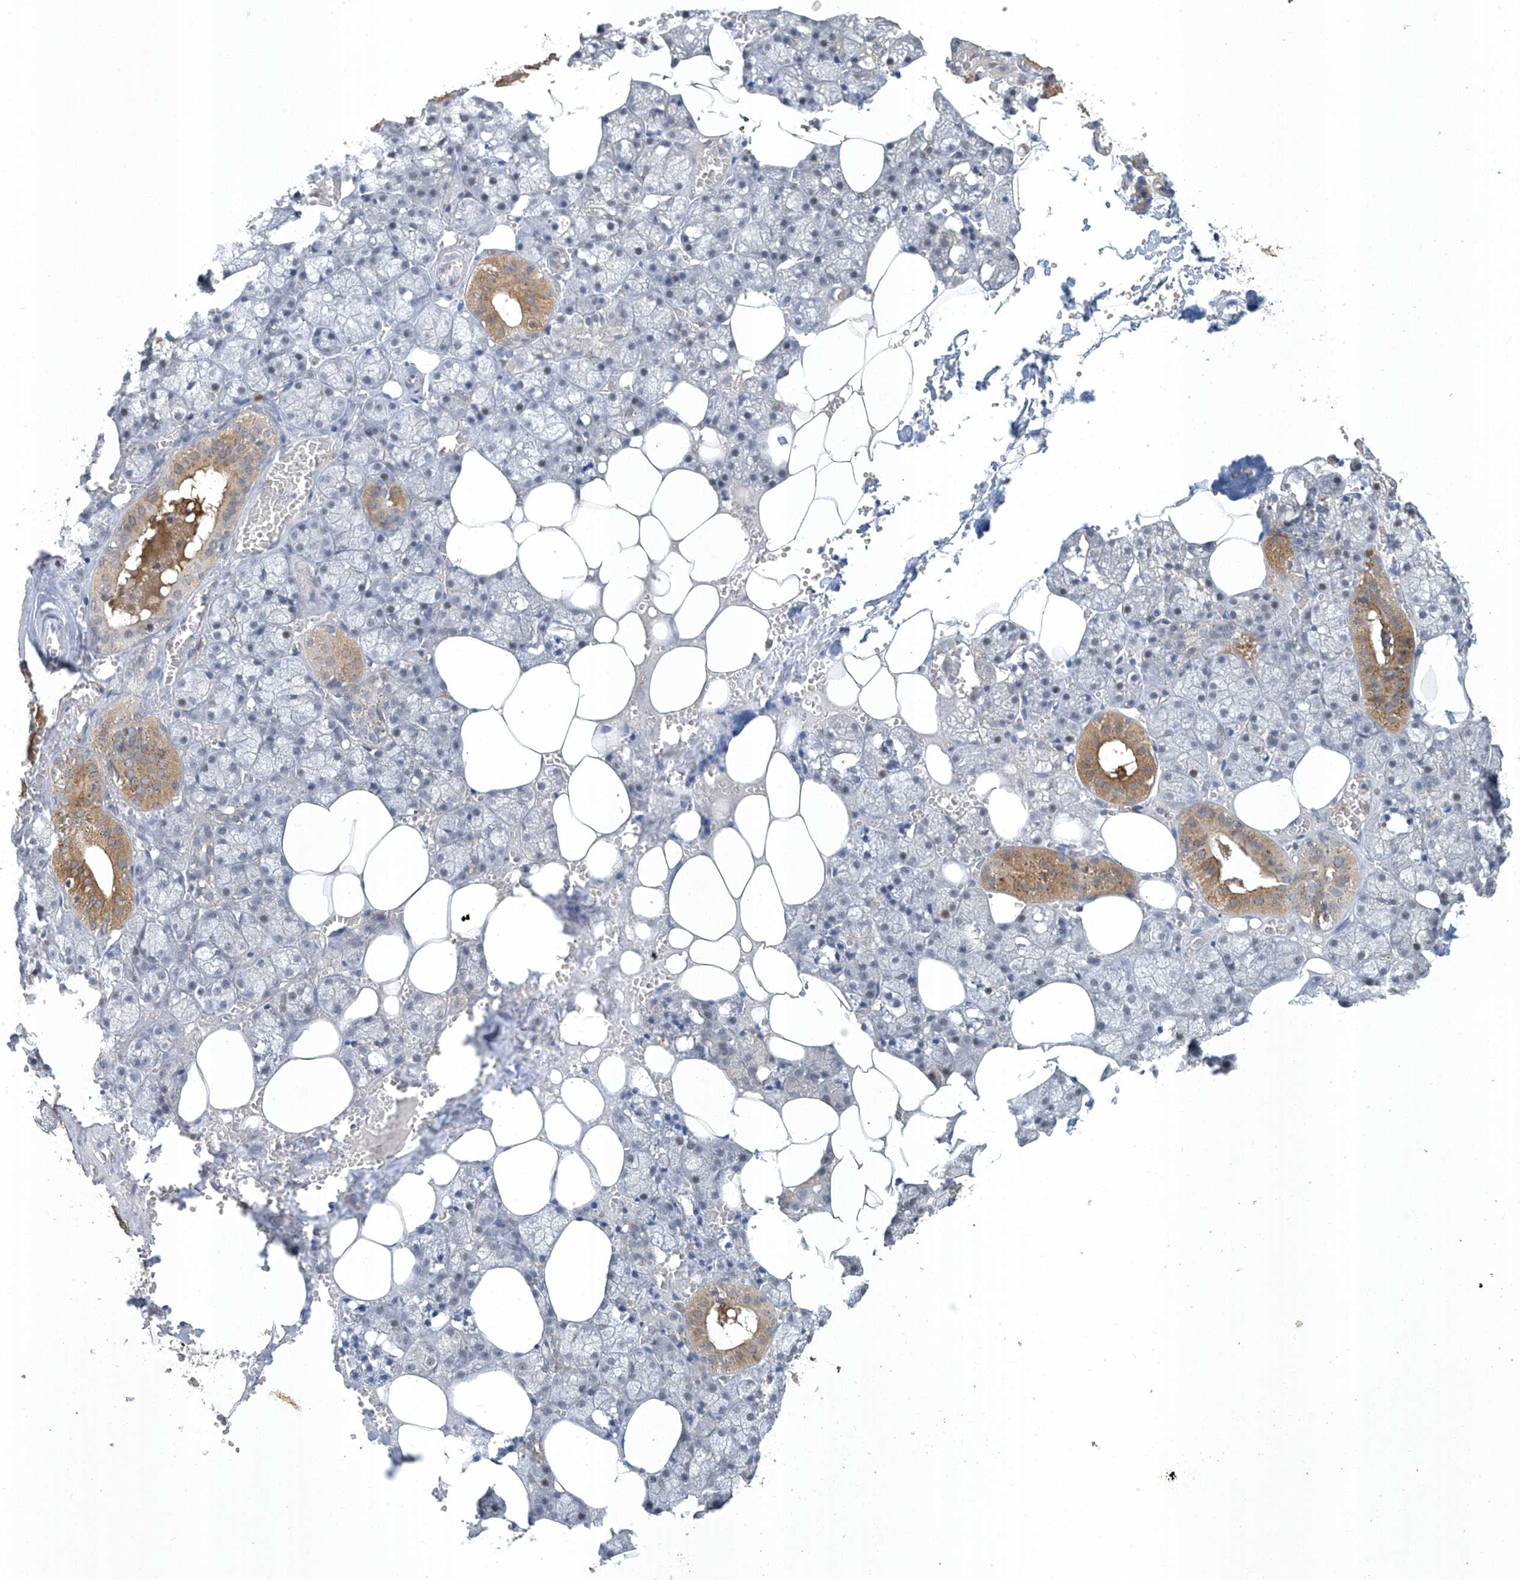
{"staining": {"intensity": "moderate", "quantity": "<25%", "location": "cytoplasmic/membranous"}, "tissue": "salivary gland", "cell_type": "Glandular cells", "image_type": "normal", "snomed": [{"axis": "morphology", "description": "Normal tissue, NOS"}, {"axis": "topography", "description": "Salivary gland"}], "caption": "Immunohistochemistry photomicrograph of benign salivary gland: human salivary gland stained using IHC displays low levels of moderate protein expression localized specifically in the cytoplasmic/membranous of glandular cells, appearing as a cytoplasmic/membranous brown color.", "gene": "TAF8", "patient": {"sex": "male", "age": 62}}